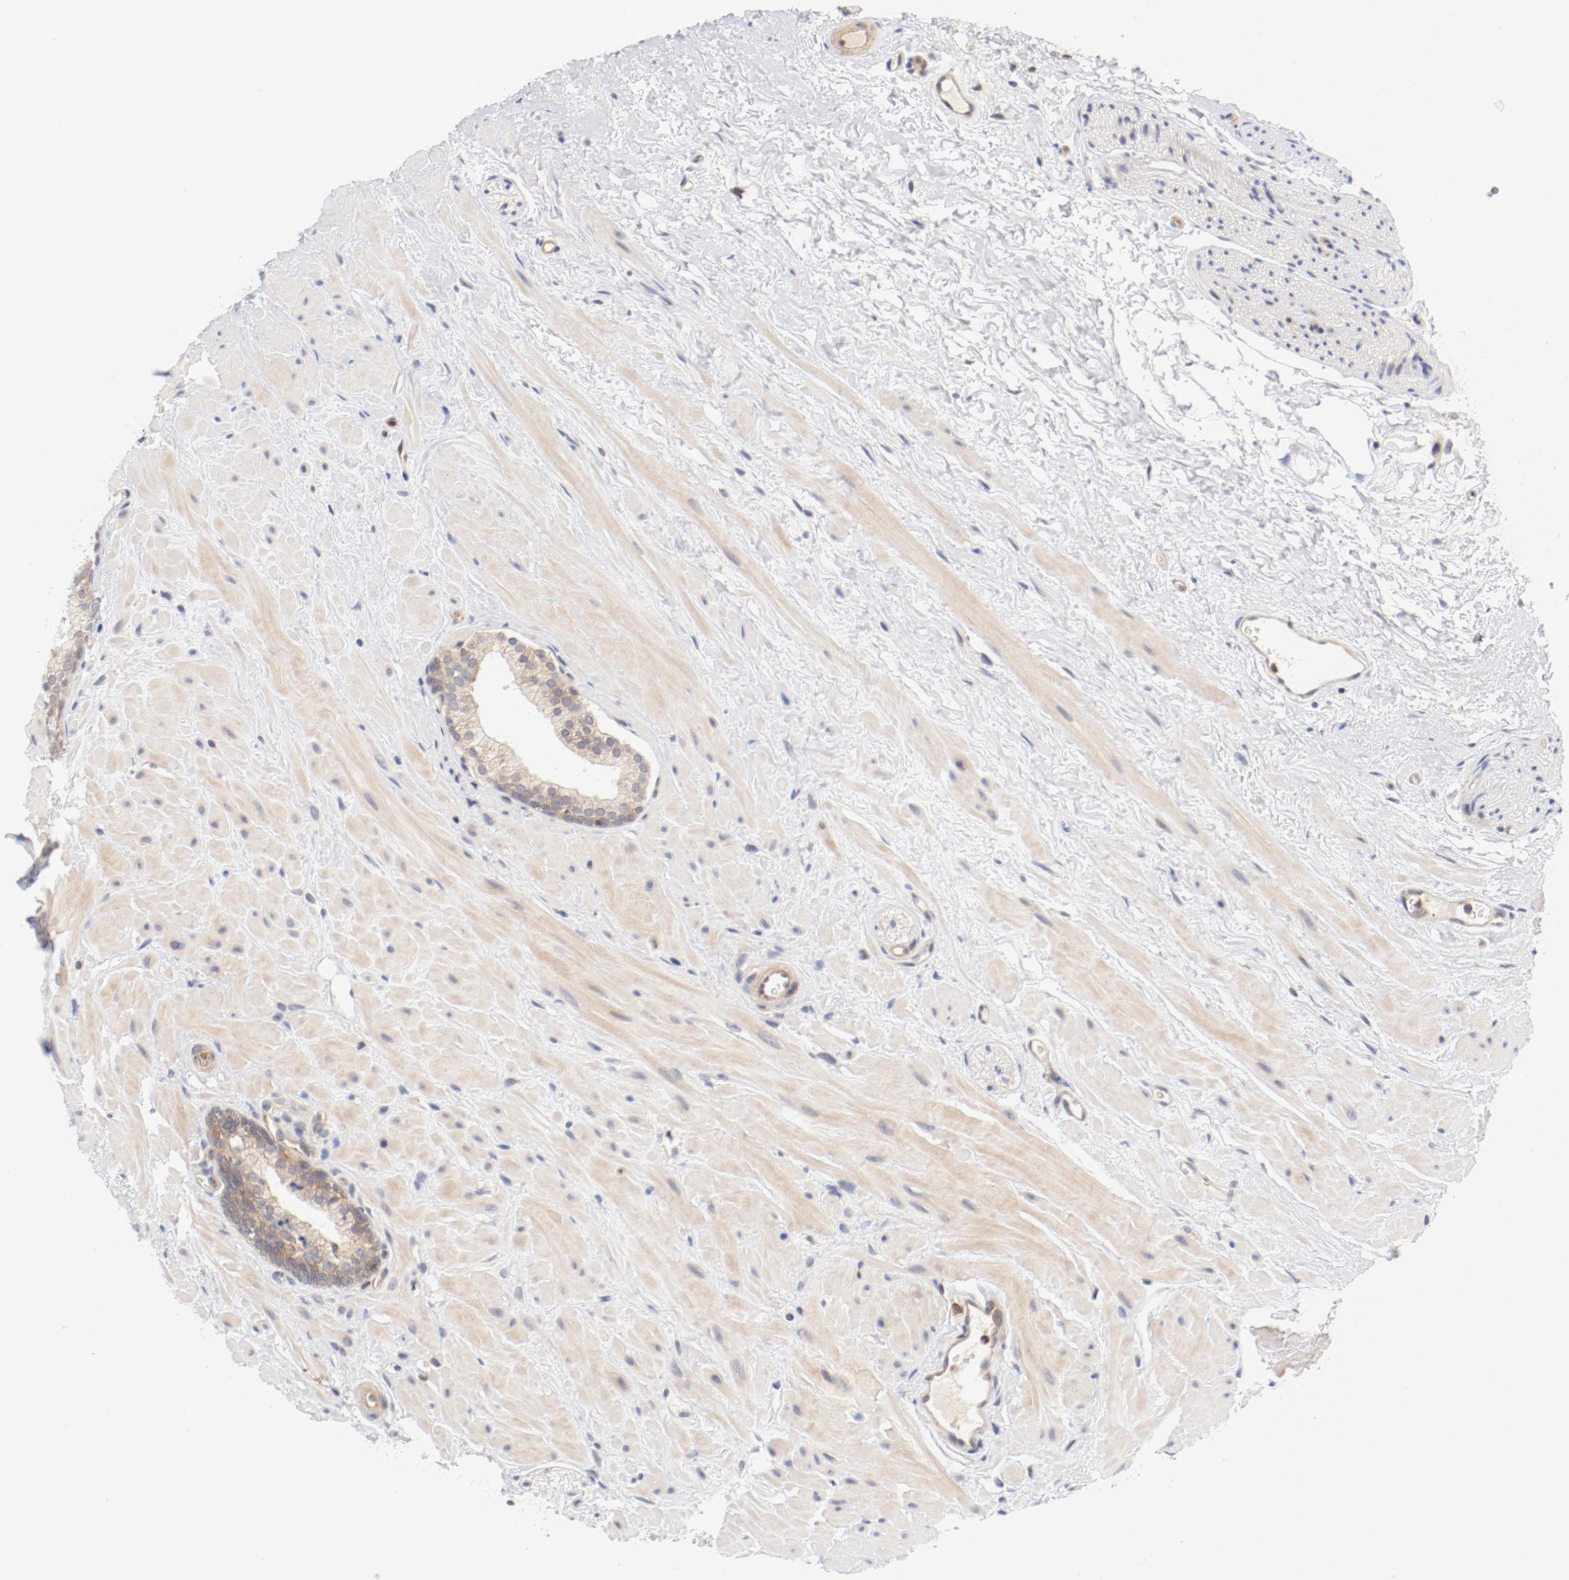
{"staining": {"intensity": "weak", "quantity": "25%-75%", "location": "cytoplasmic/membranous"}, "tissue": "prostate", "cell_type": "Glandular cells", "image_type": "normal", "snomed": [{"axis": "morphology", "description": "Normal tissue, NOS"}, {"axis": "topography", "description": "Prostate"}], "caption": "Unremarkable prostate demonstrates weak cytoplasmic/membranous expression in about 25%-75% of glandular cells.", "gene": "ZNF267", "patient": {"sex": "male", "age": 60}}